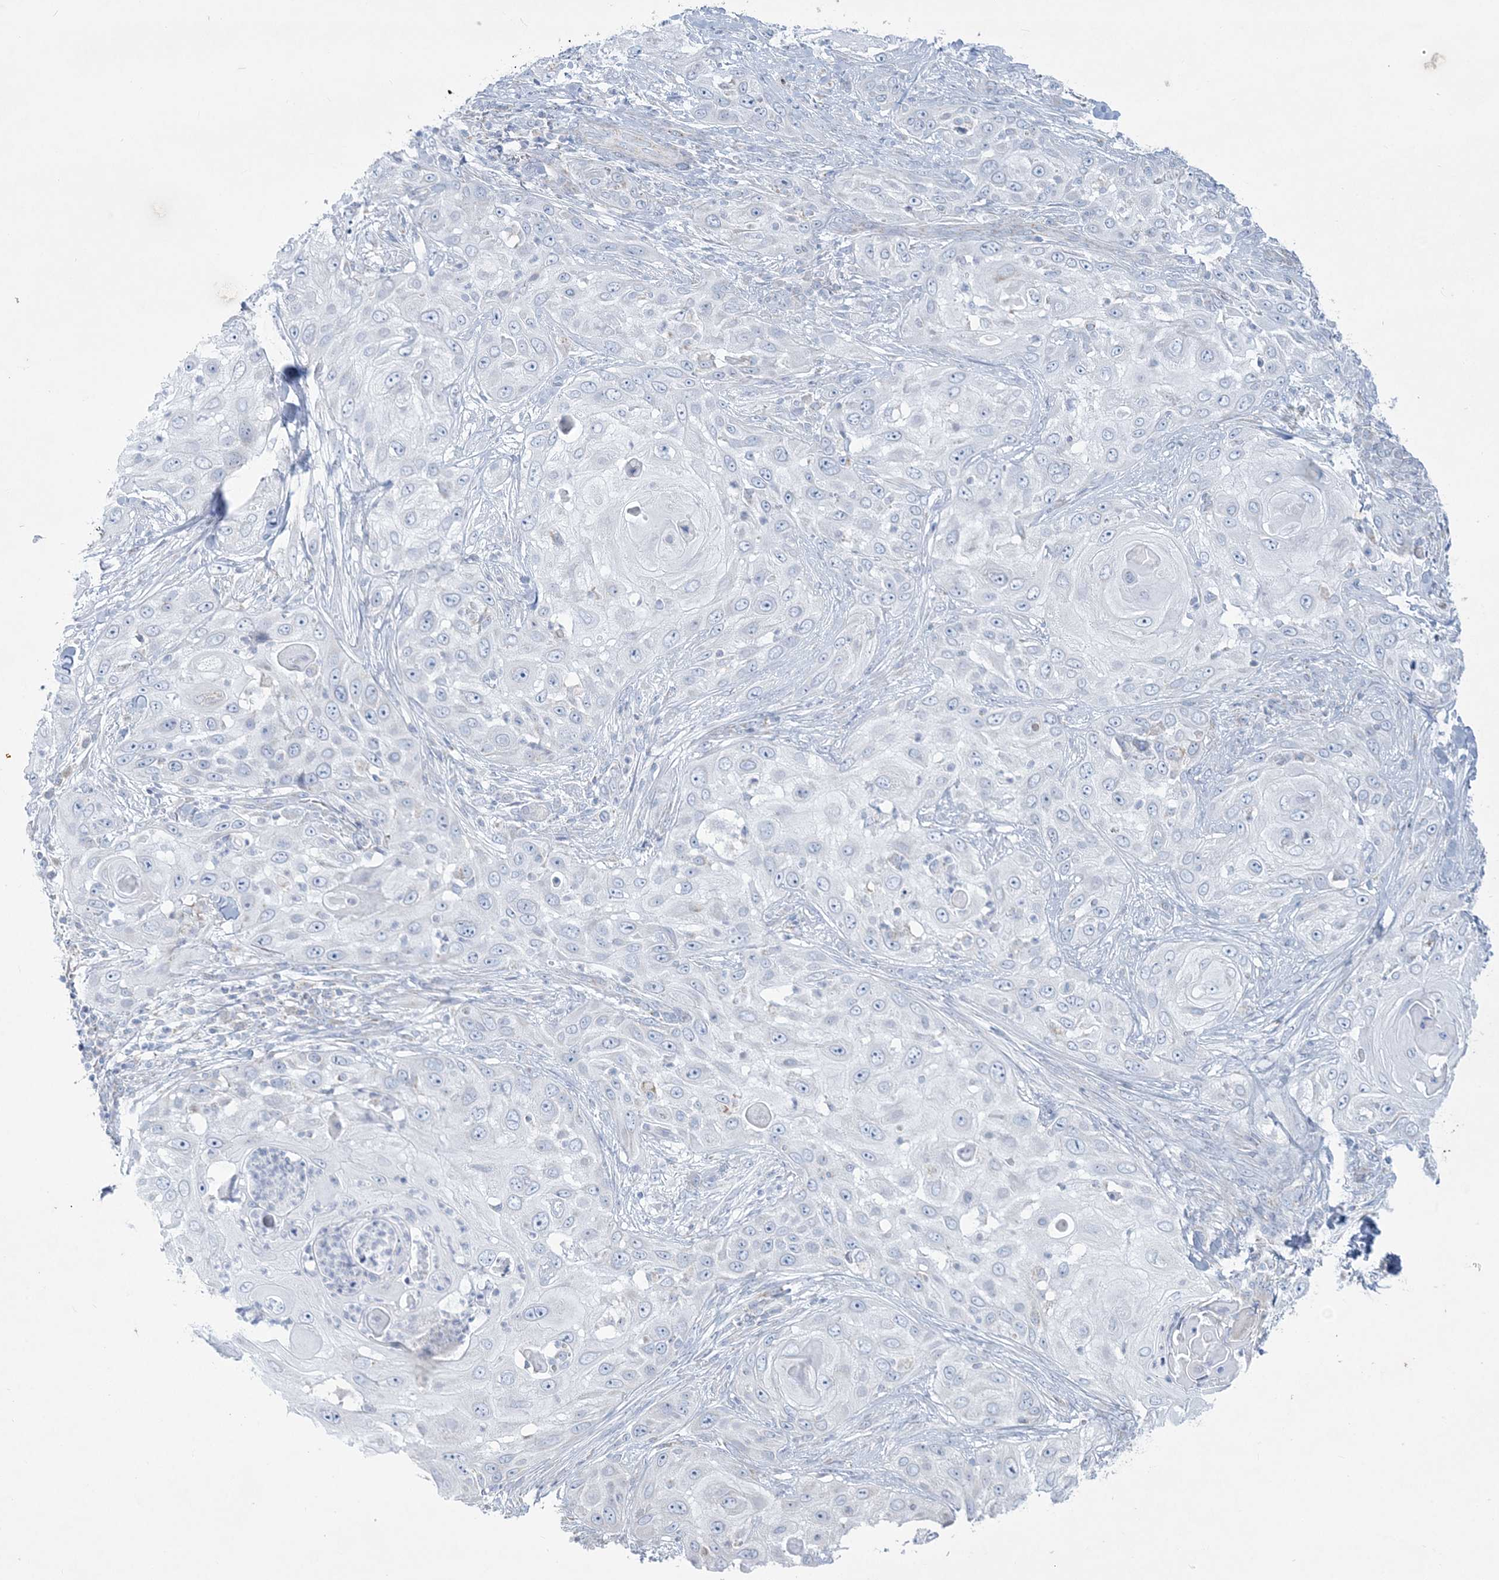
{"staining": {"intensity": "negative", "quantity": "none", "location": "none"}, "tissue": "skin cancer", "cell_type": "Tumor cells", "image_type": "cancer", "snomed": [{"axis": "morphology", "description": "Squamous cell carcinoma, NOS"}, {"axis": "topography", "description": "Skin"}], "caption": "This is an immunohistochemistry (IHC) photomicrograph of human skin cancer. There is no staining in tumor cells.", "gene": "TBC1D7", "patient": {"sex": "female", "age": 44}}